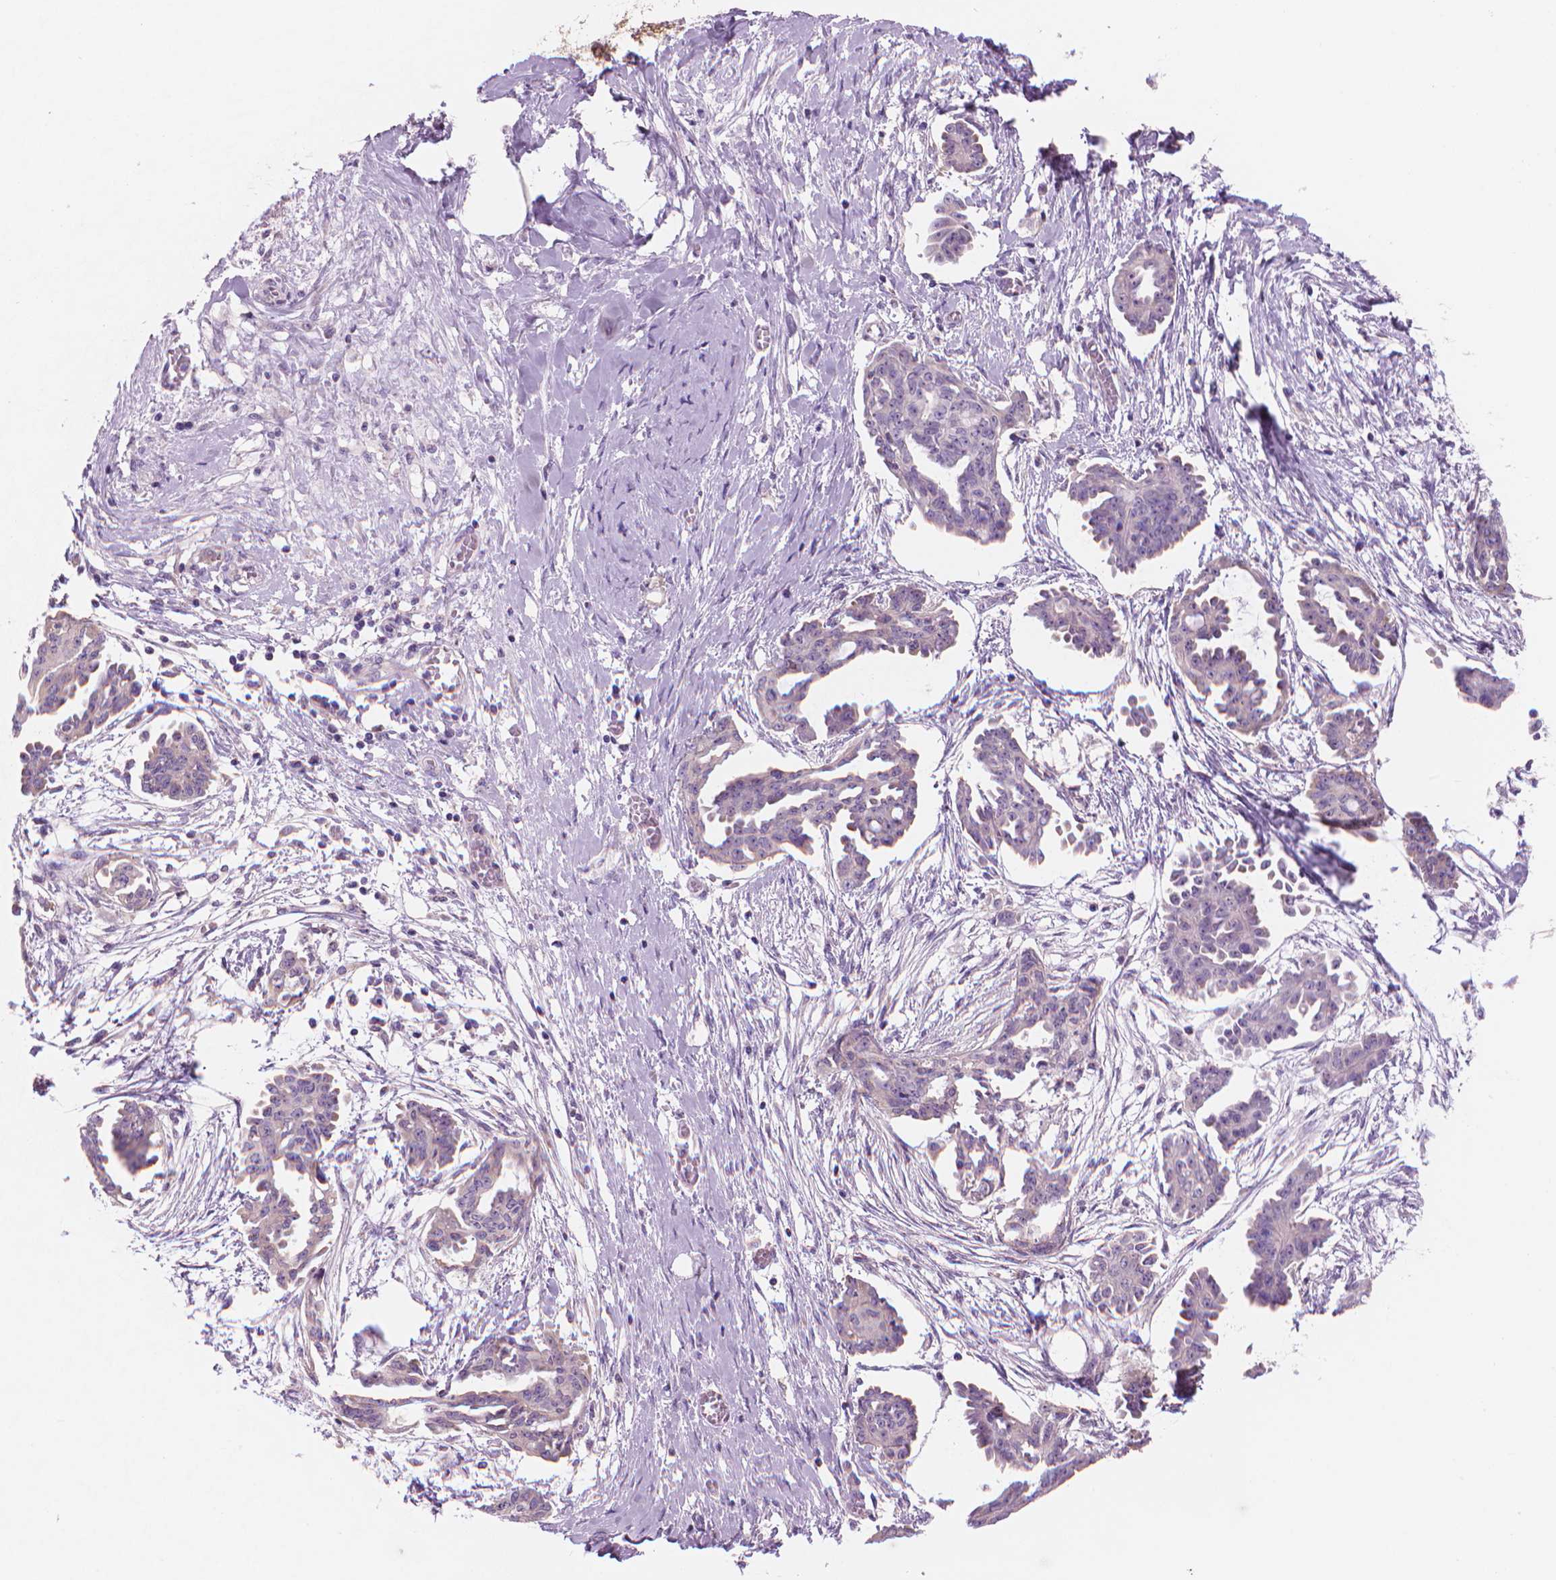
{"staining": {"intensity": "negative", "quantity": "none", "location": "none"}, "tissue": "ovarian cancer", "cell_type": "Tumor cells", "image_type": "cancer", "snomed": [{"axis": "morphology", "description": "Cystadenocarcinoma, serous, NOS"}, {"axis": "topography", "description": "Ovary"}], "caption": "Ovarian cancer was stained to show a protein in brown. There is no significant staining in tumor cells.", "gene": "ENSG00000187186", "patient": {"sex": "female", "age": 71}}